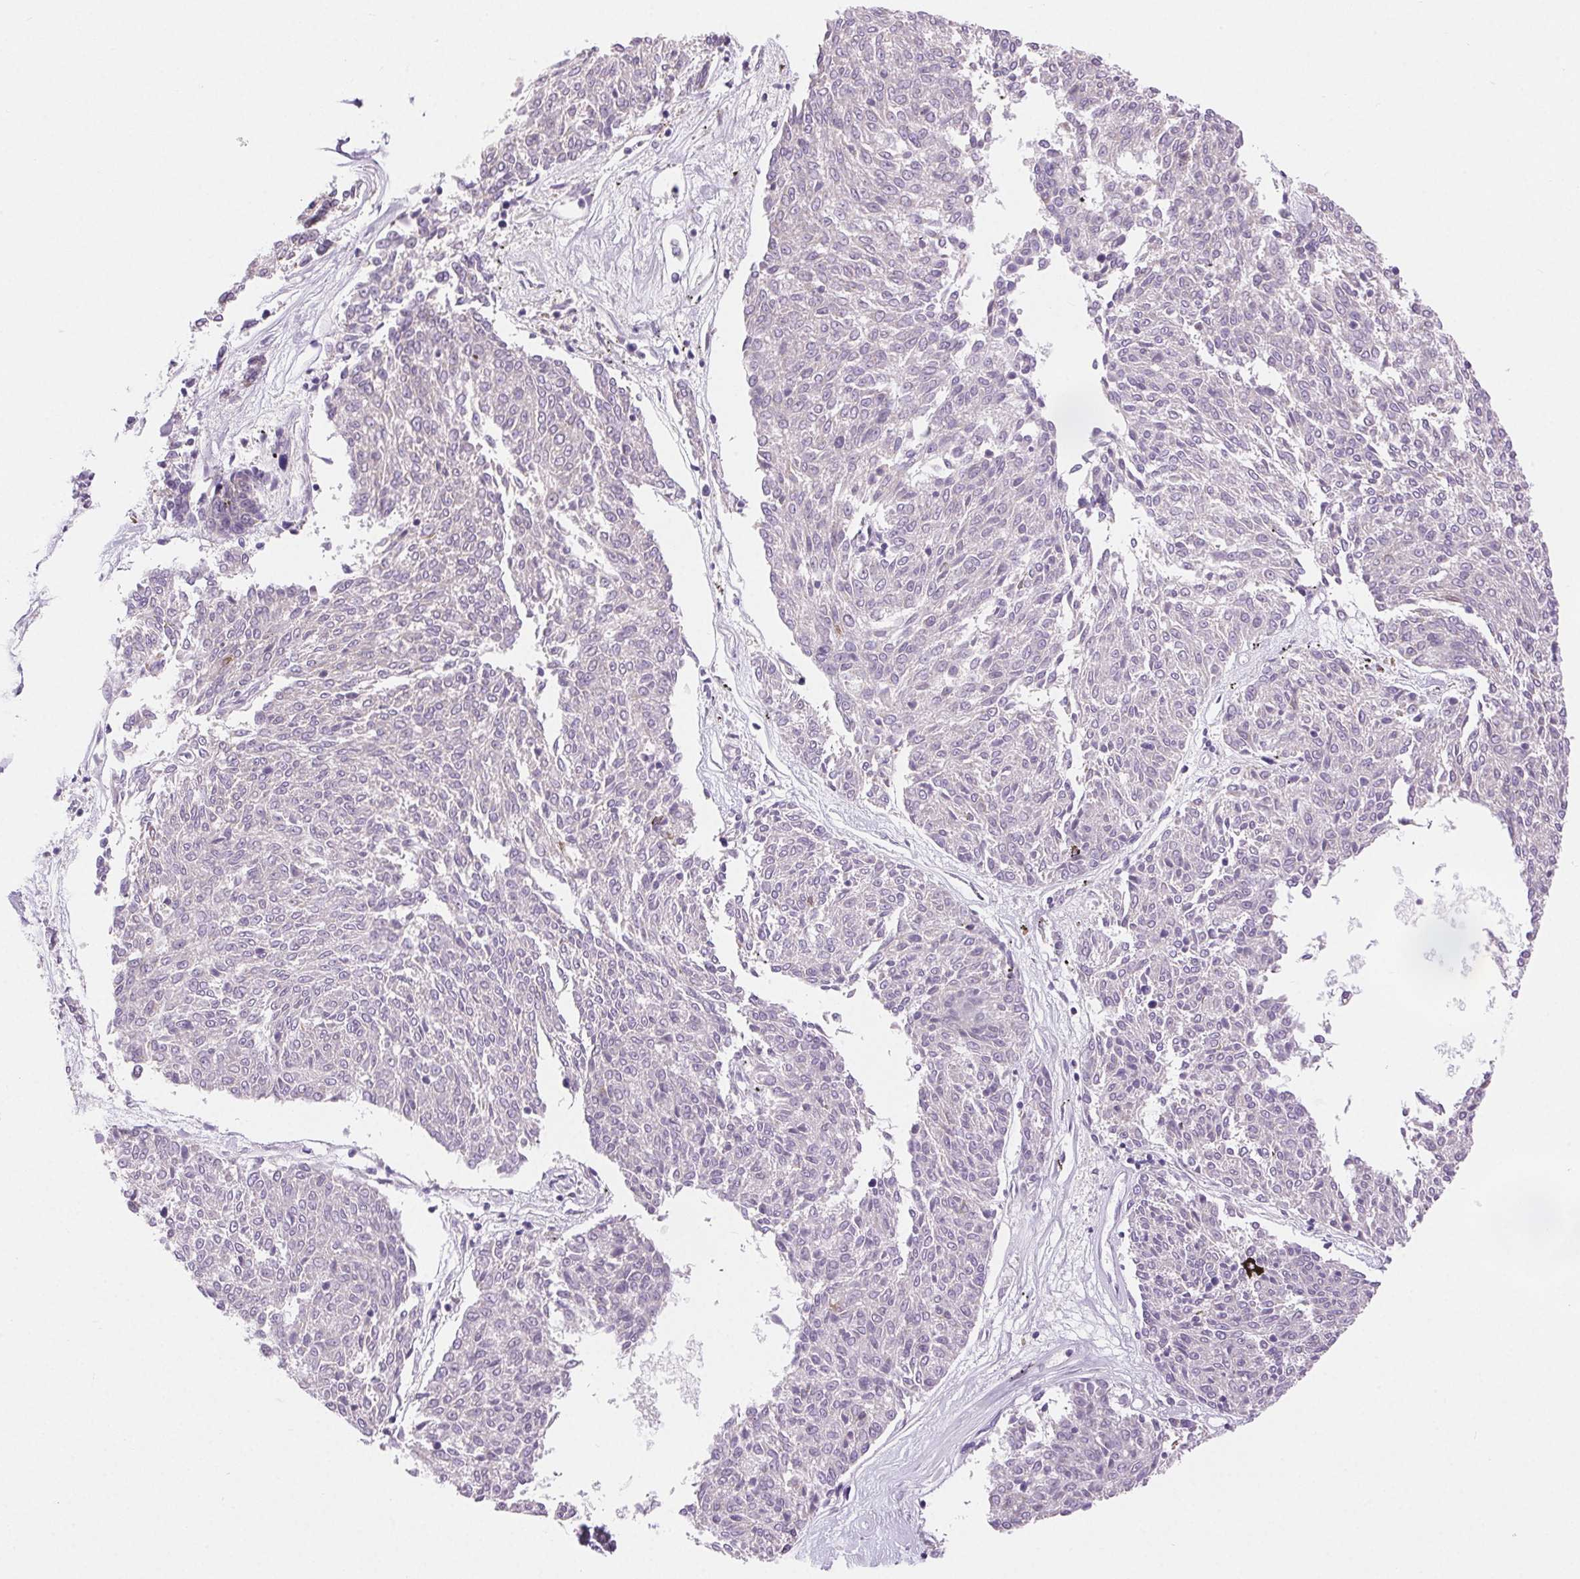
{"staining": {"intensity": "negative", "quantity": "none", "location": "none"}, "tissue": "melanoma", "cell_type": "Tumor cells", "image_type": "cancer", "snomed": [{"axis": "morphology", "description": "Malignant melanoma, NOS"}, {"axis": "topography", "description": "Skin"}], "caption": "Malignant melanoma was stained to show a protein in brown. There is no significant expression in tumor cells.", "gene": "ARHGAP11B", "patient": {"sex": "female", "age": 72}}